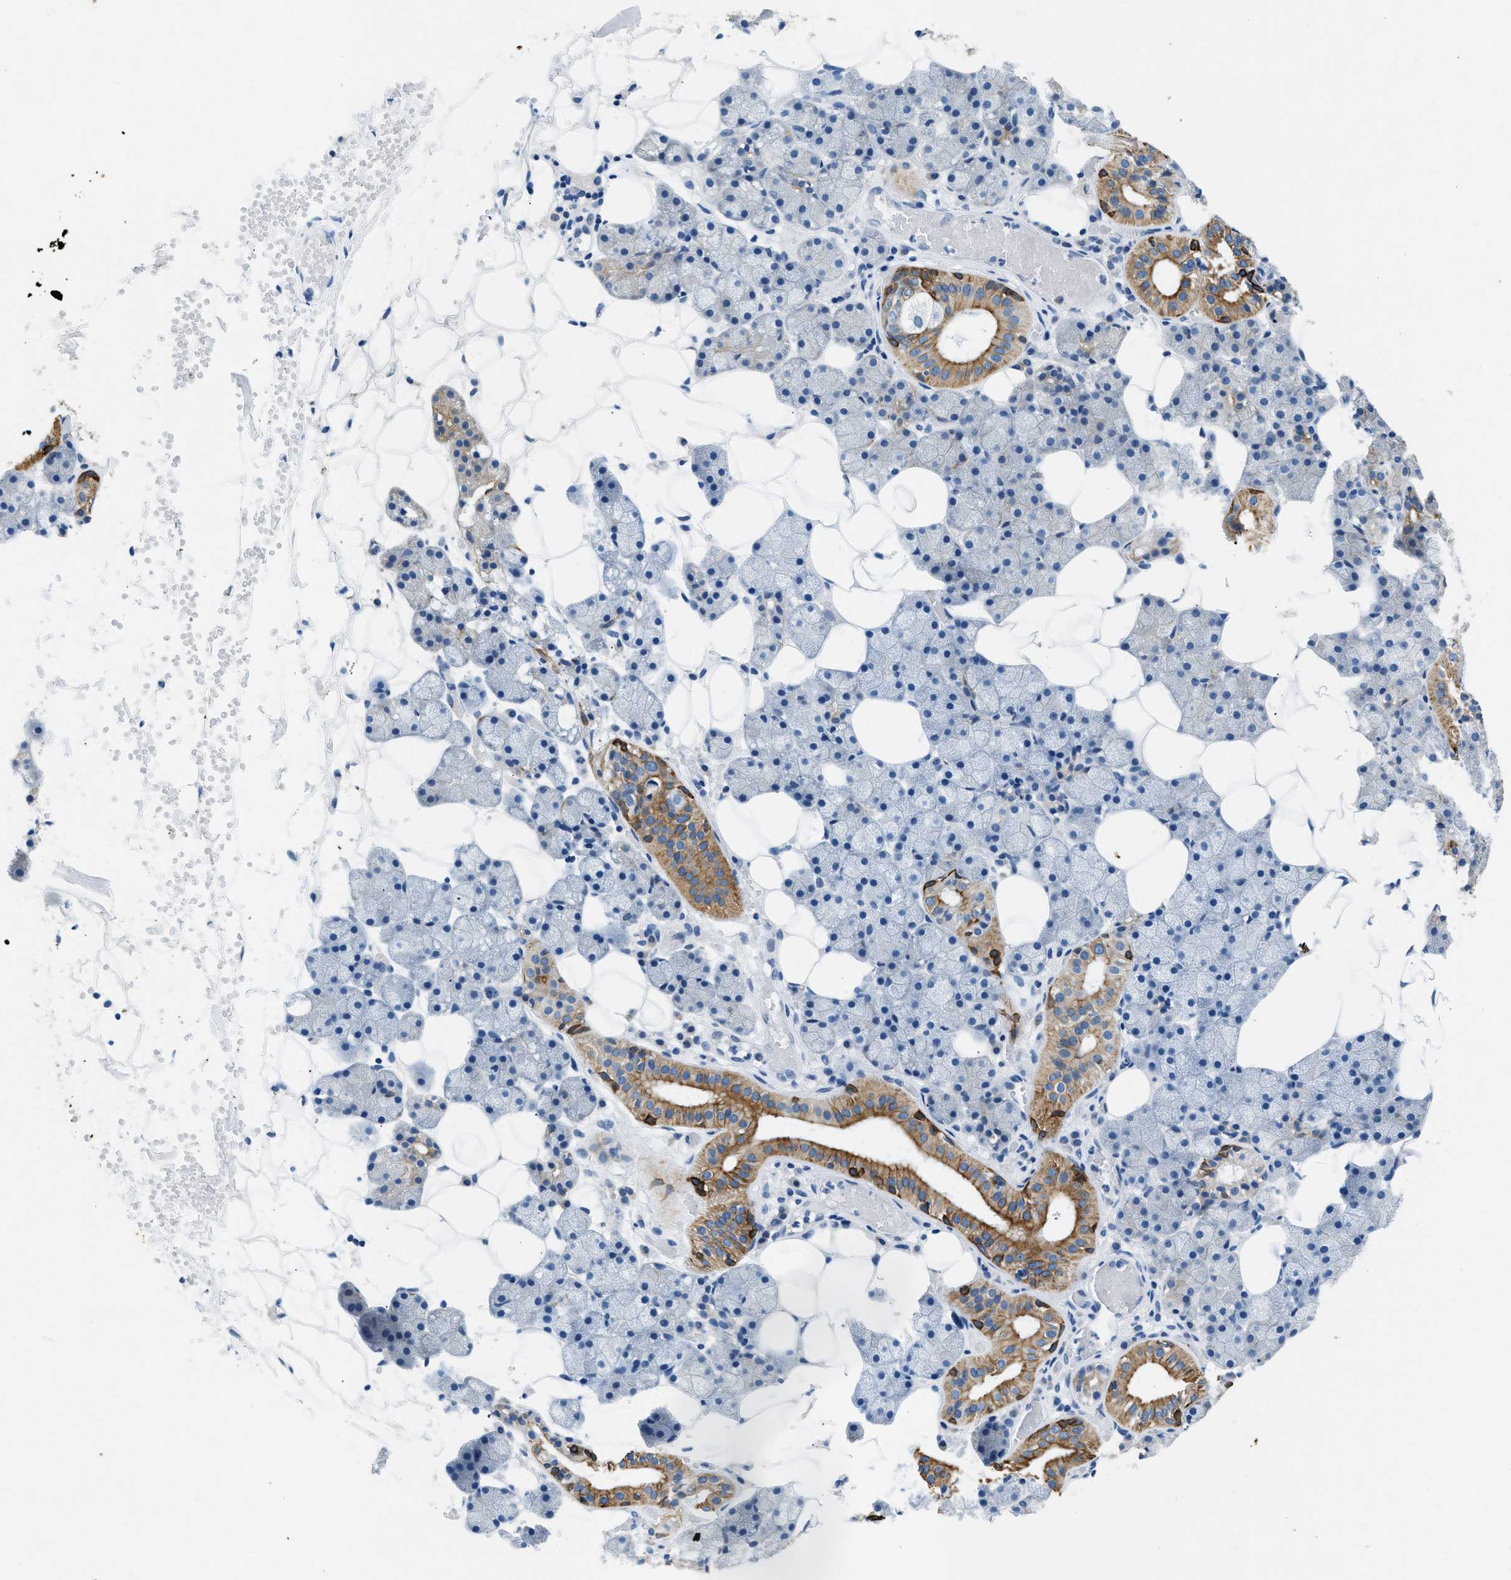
{"staining": {"intensity": "moderate", "quantity": "<25%", "location": "cytoplasmic/membranous"}, "tissue": "salivary gland", "cell_type": "Glandular cells", "image_type": "normal", "snomed": [{"axis": "morphology", "description": "Normal tissue, NOS"}, {"axis": "topography", "description": "Salivary gland"}], "caption": "Immunohistochemical staining of unremarkable salivary gland displays low levels of moderate cytoplasmic/membranous expression in about <25% of glandular cells.", "gene": "CFAP20", "patient": {"sex": "female", "age": 33}}